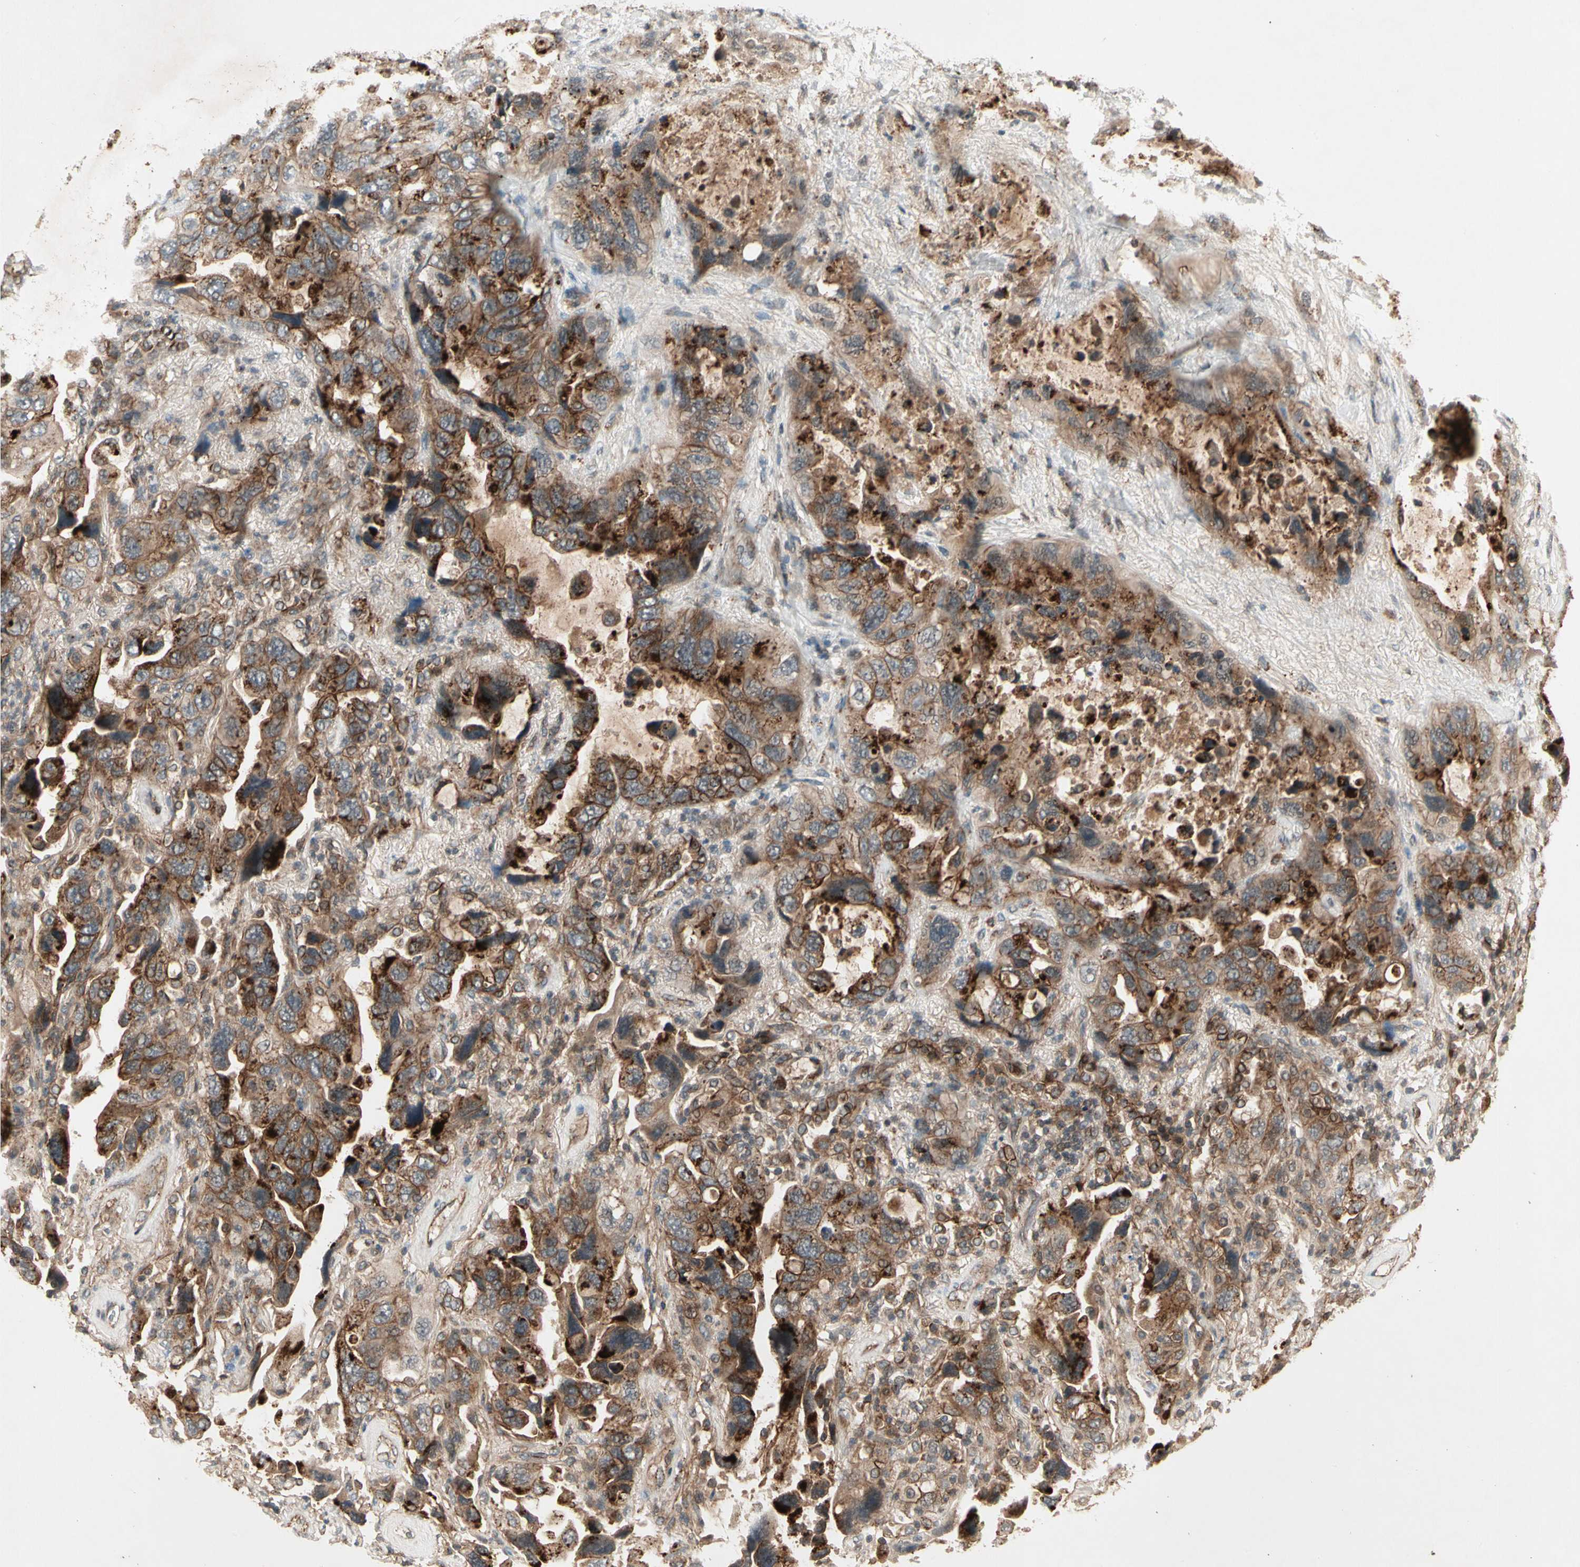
{"staining": {"intensity": "strong", "quantity": ">75%", "location": "cytoplasmic/membranous"}, "tissue": "lung cancer", "cell_type": "Tumor cells", "image_type": "cancer", "snomed": [{"axis": "morphology", "description": "Squamous cell carcinoma, NOS"}, {"axis": "topography", "description": "Lung"}], "caption": "Strong cytoplasmic/membranous positivity is identified in approximately >75% of tumor cells in lung cancer. The staining is performed using DAB brown chromogen to label protein expression. The nuclei are counter-stained blue using hematoxylin.", "gene": "FLOT1", "patient": {"sex": "female", "age": 73}}